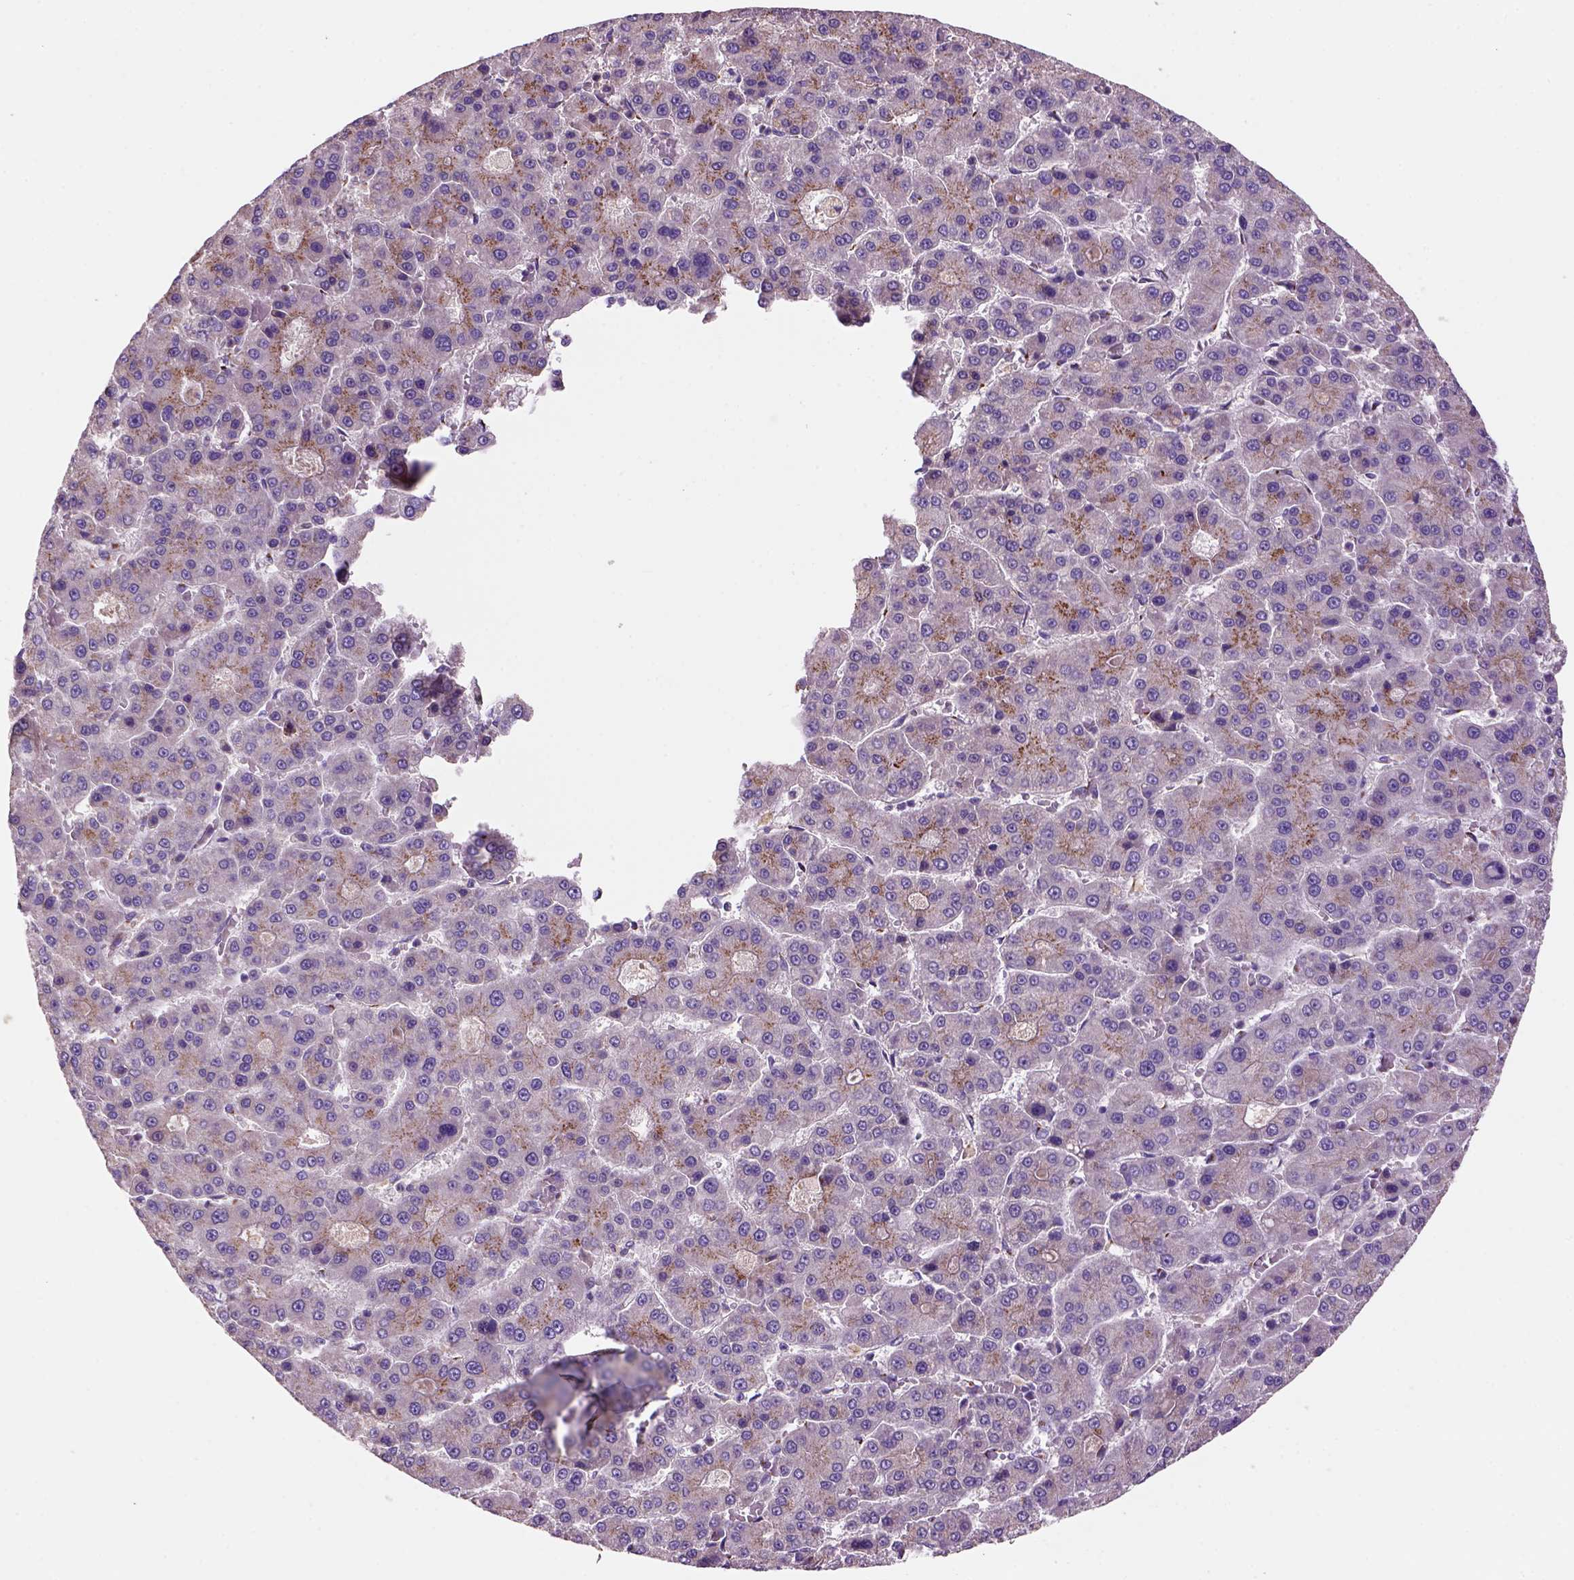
{"staining": {"intensity": "weak", "quantity": "25%-75%", "location": "cytoplasmic/membranous"}, "tissue": "liver cancer", "cell_type": "Tumor cells", "image_type": "cancer", "snomed": [{"axis": "morphology", "description": "Carcinoma, Hepatocellular, NOS"}, {"axis": "topography", "description": "Liver"}], "caption": "DAB (3,3'-diaminobenzidine) immunohistochemical staining of liver hepatocellular carcinoma displays weak cytoplasmic/membranous protein positivity in about 25%-75% of tumor cells.", "gene": "WARS2", "patient": {"sex": "male", "age": 70}}